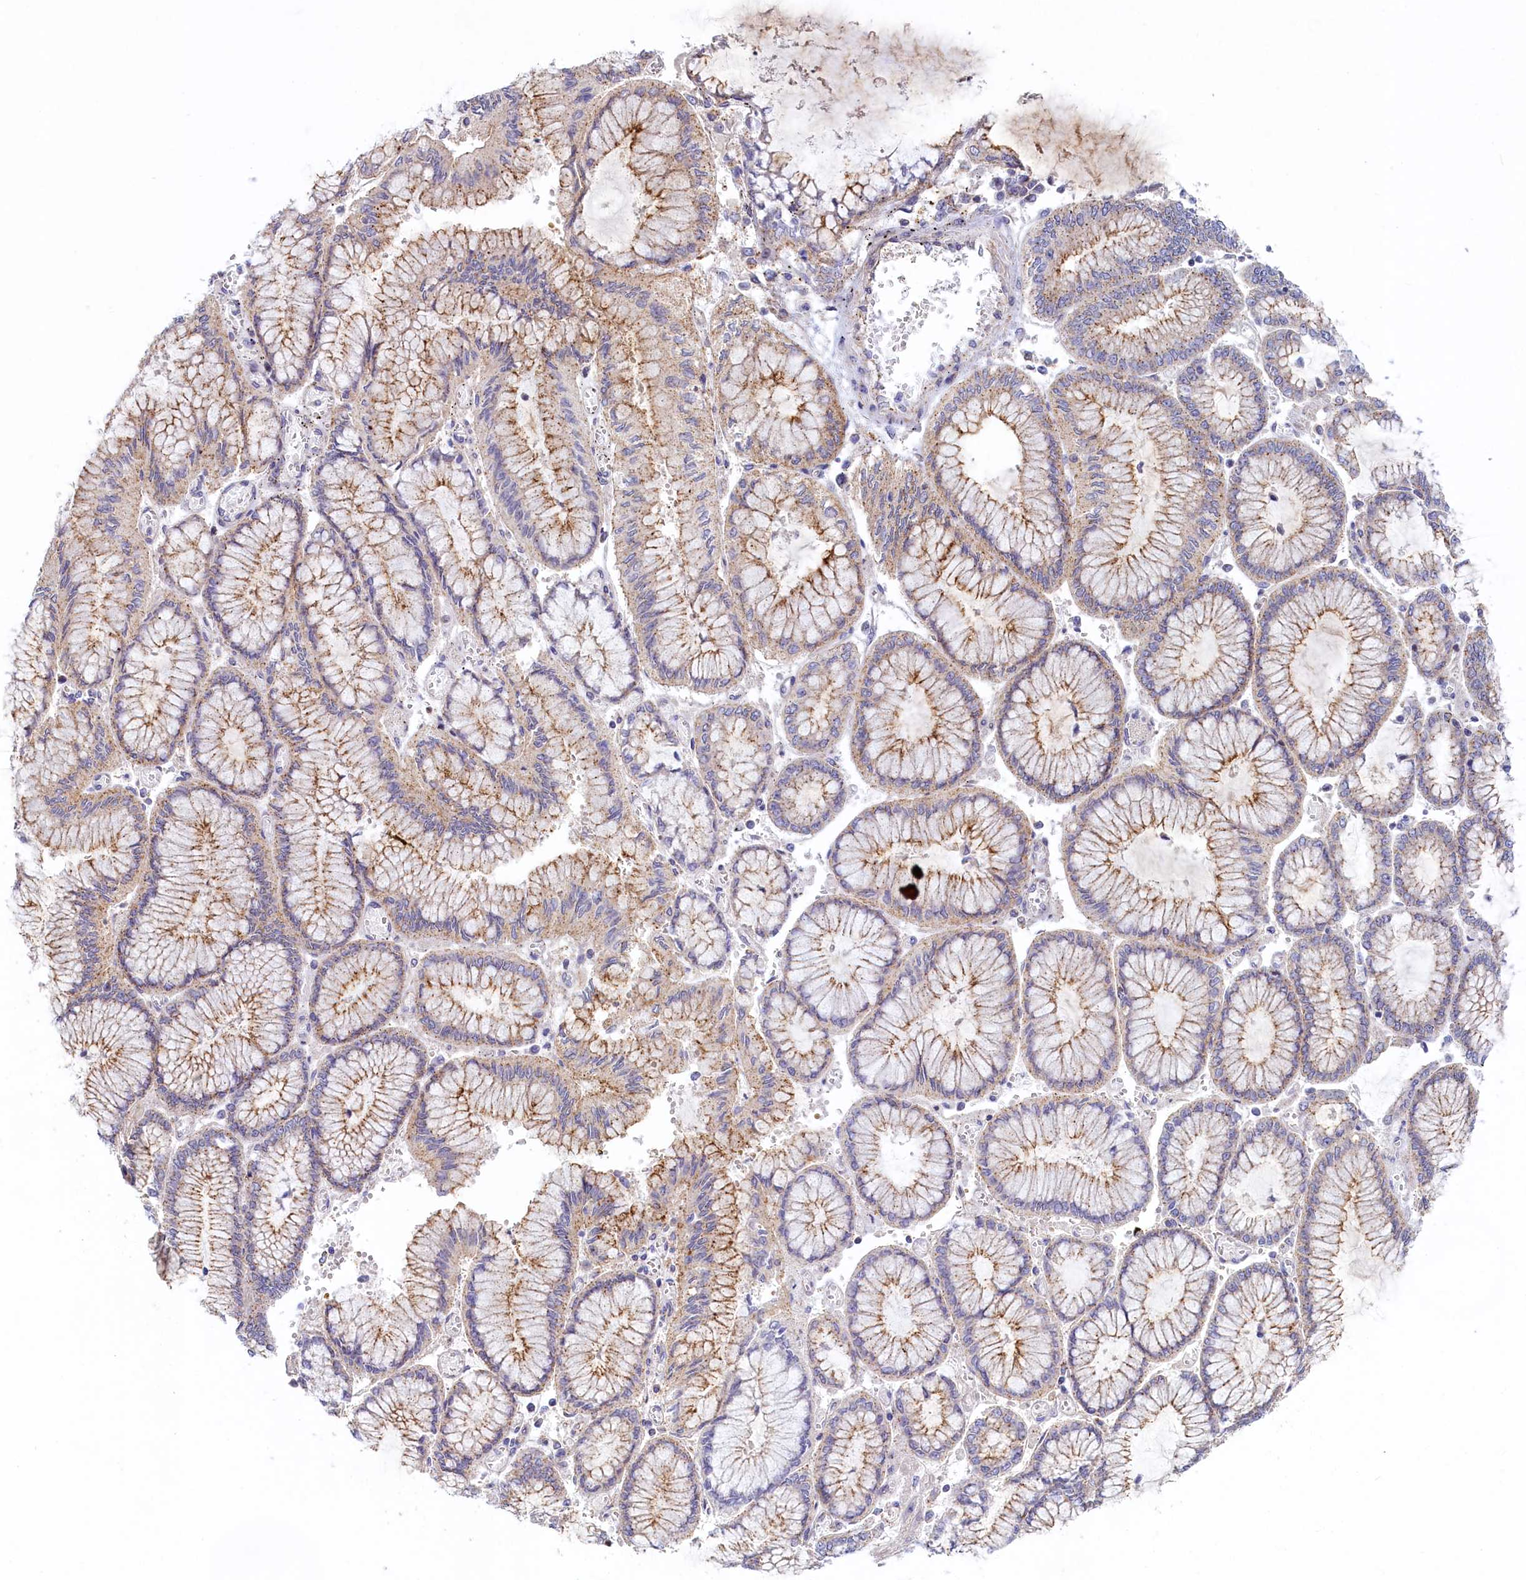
{"staining": {"intensity": "moderate", "quantity": "25%-75%", "location": "cytoplasmic/membranous"}, "tissue": "stomach cancer", "cell_type": "Tumor cells", "image_type": "cancer", "snomed": [{"axis": "morphology", "description": "Adenocarcinoma, NOS"}, {"axis": "topography", "description": "Stomach"}], "caption": "The immunohistochemical stain shows moderate cytoplasmic/membranous expression in tumor cells of stomach adenocarcinoma tissue. Using DAB (brown) and hematoxylin (blue) stains, captured at high magnification using brightfield microscopy.", "gene": "HYKK", "patient": {"sex": "male", "age": 76}}